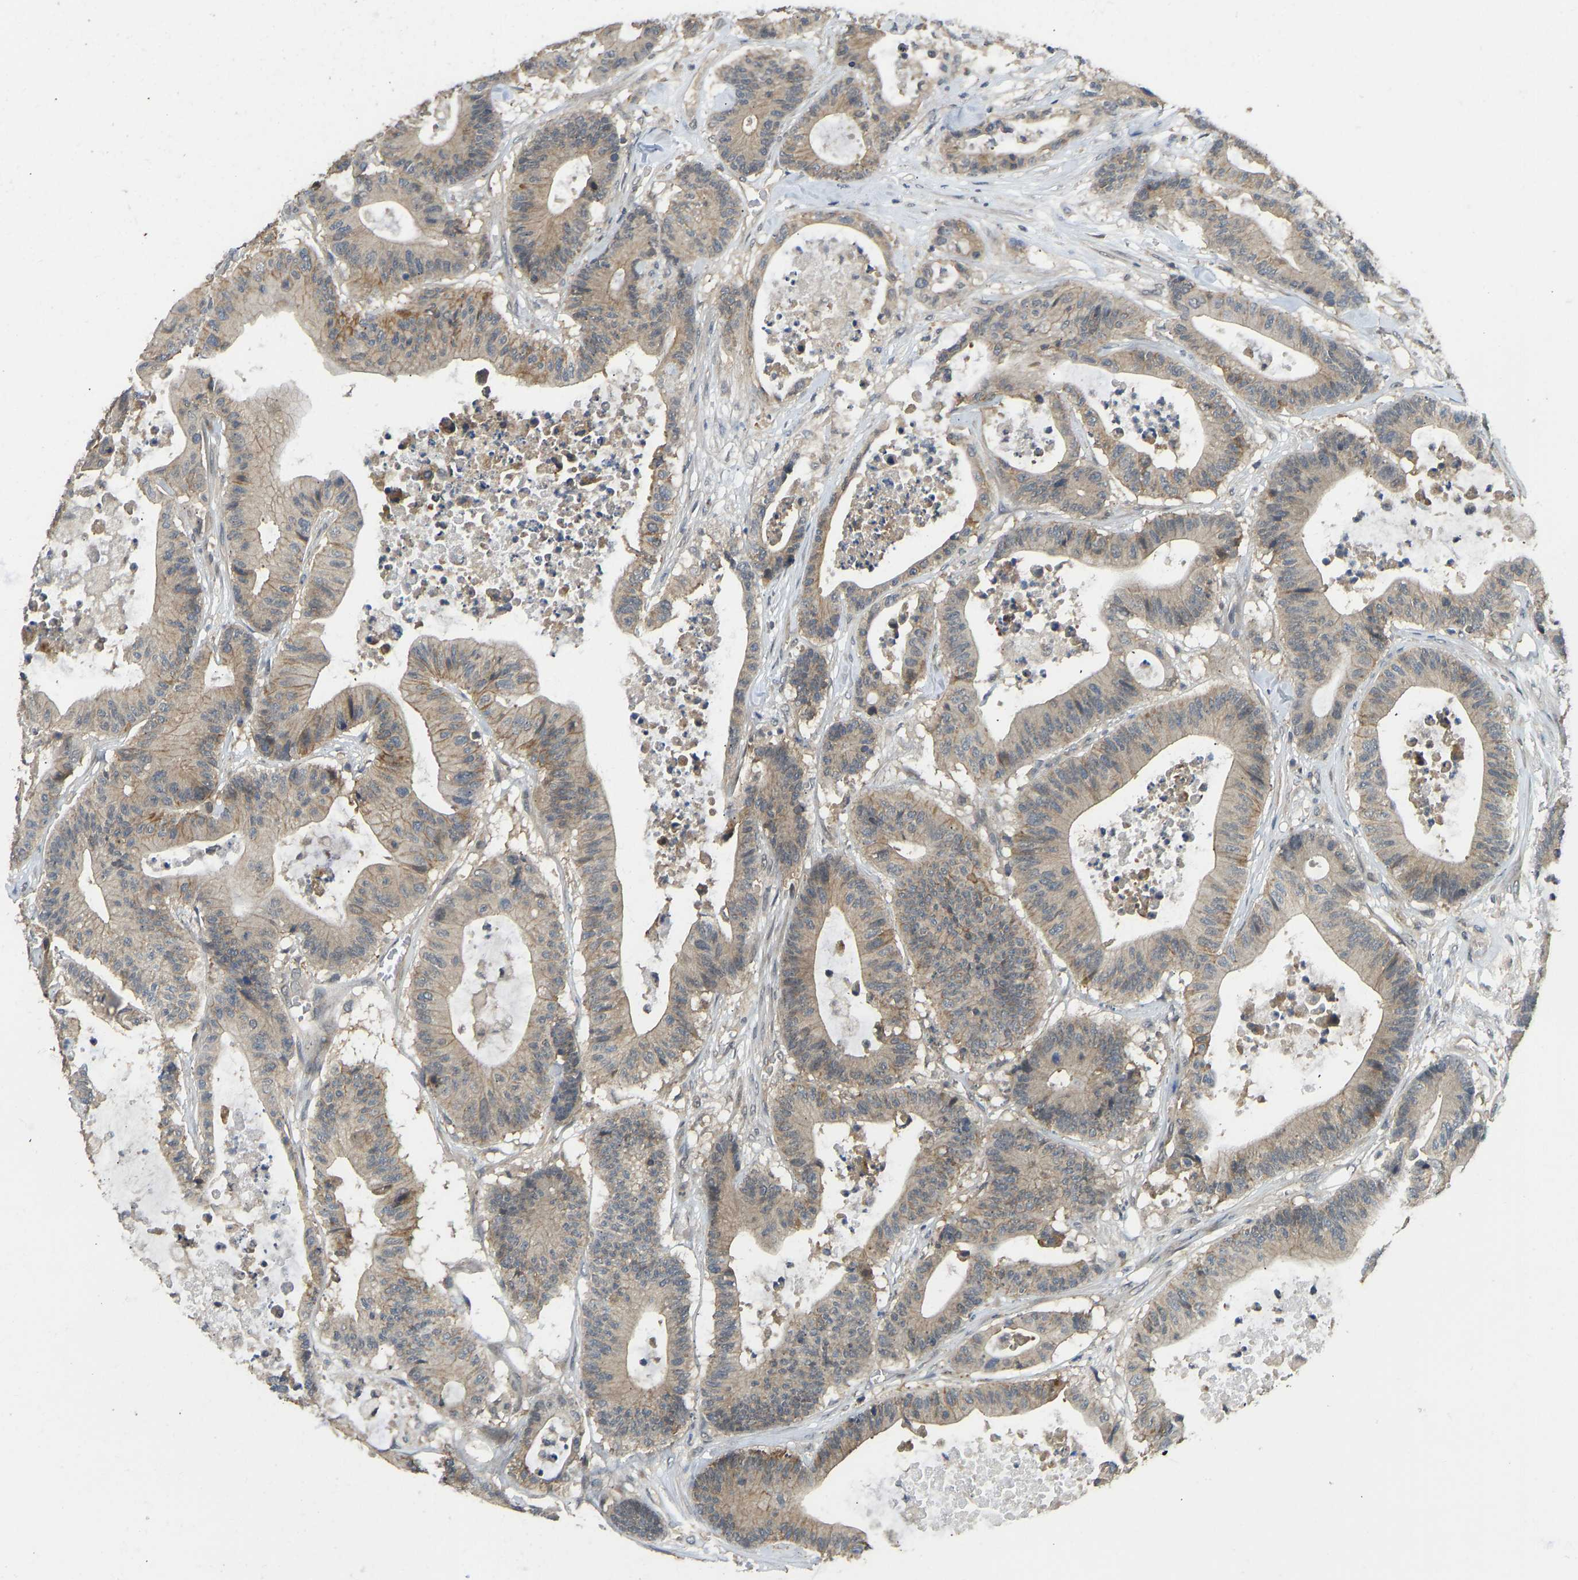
{"staining": {"intensity": "moderate", "quantity": ">75%", "location": "cytoplasmic/membranous"}, "tissue": "colorectal cancer", "cell_type": "Tumor cells", "image_type": "cancer", "snomed": [{"axis": "morphology", "description": "Adenocarcinoma, NOS"}, {"axis": "topography", "description": "Colon"}], "caption": "The micrograph shows a brown stain indicating the presence of a protein in the cytoplasmic/membranous of tumor cells in colorectal cancer.", "gene": "NDRG3", "patient": {"sex": "female", "age": 84}}